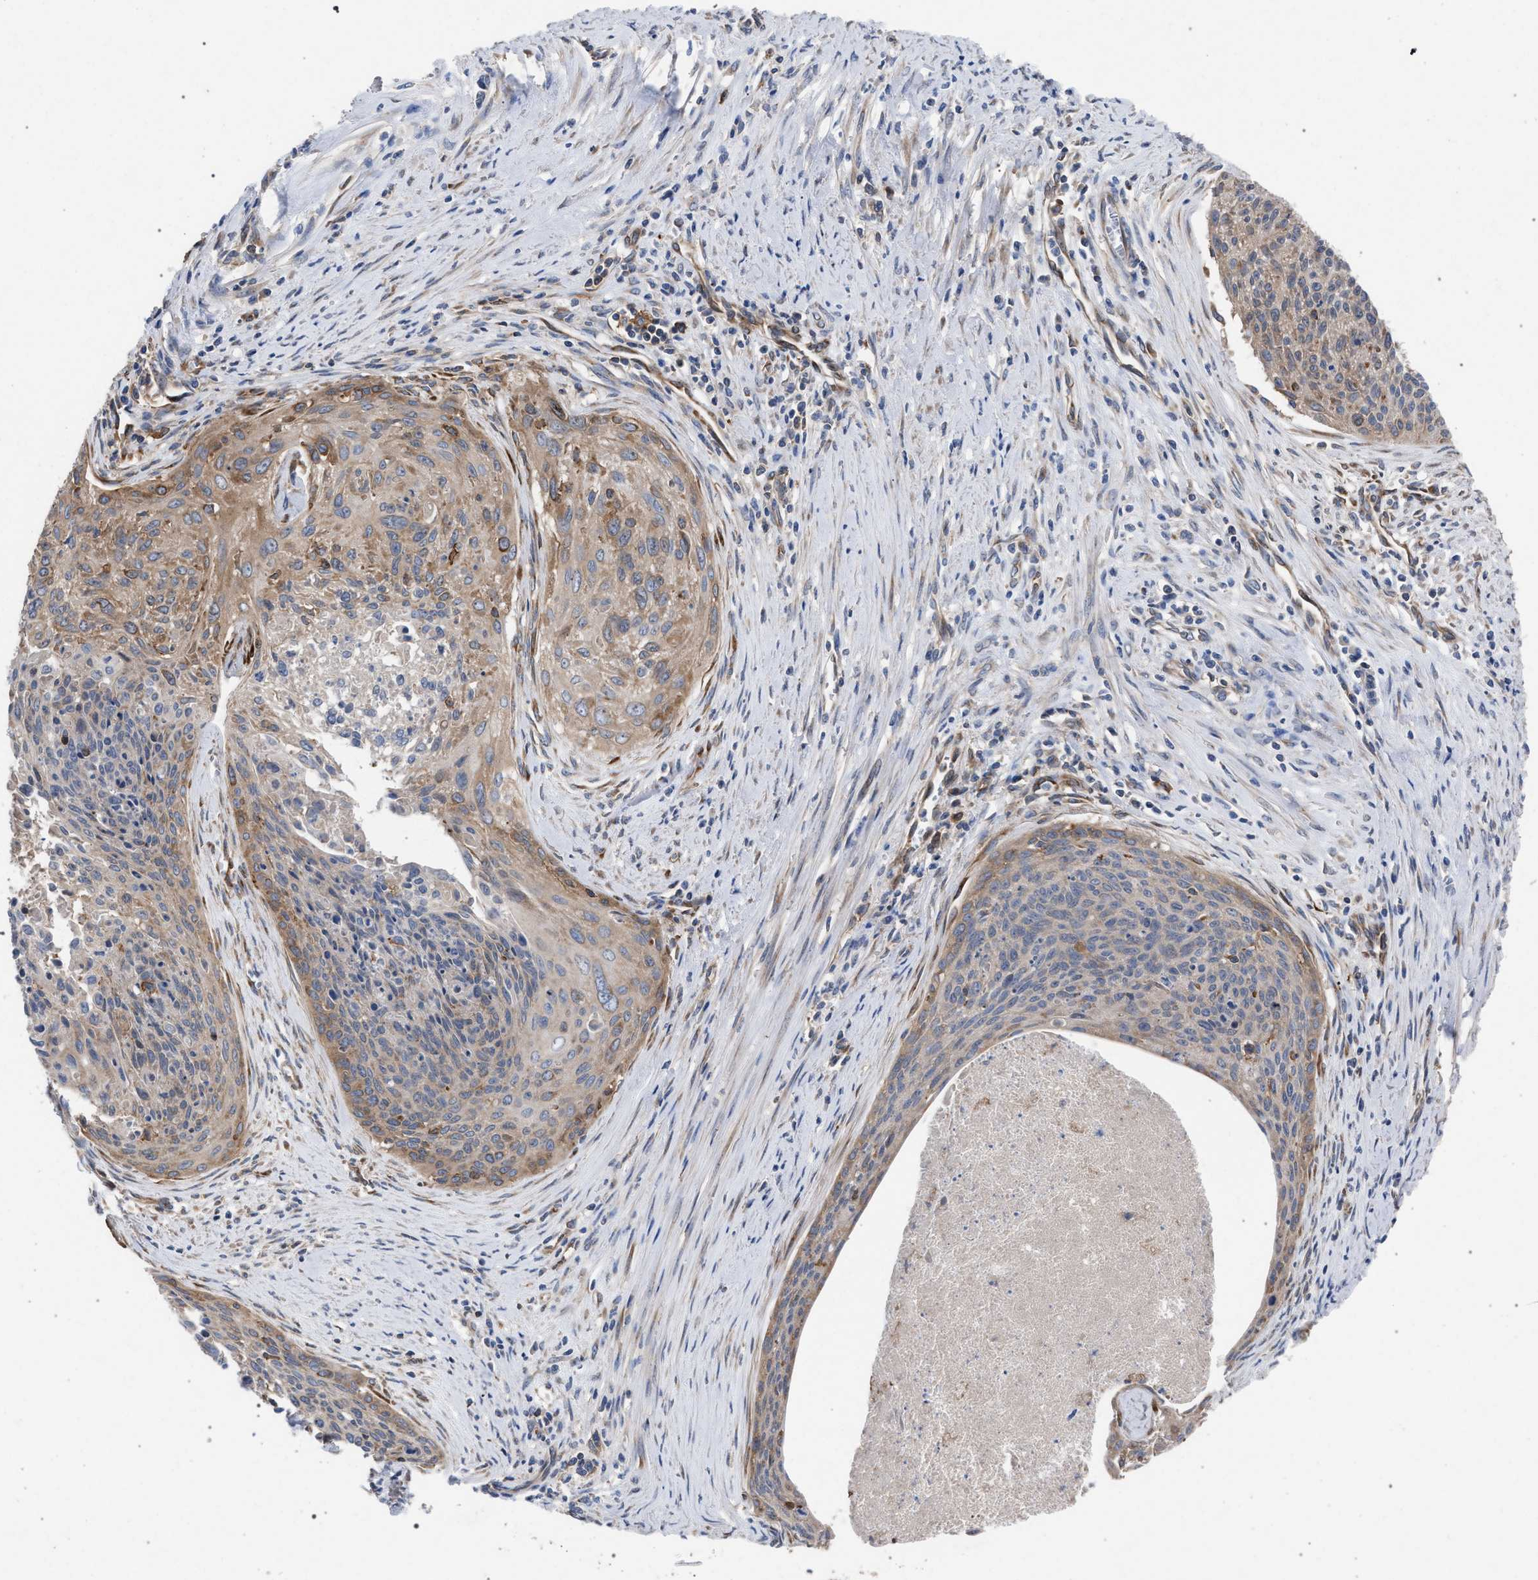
{"staining": {"intensity": "weak", "quantity": "25%-75%", "location": "cytoplasmic/membranous"}, "tissue": "cervical cancer", "cell_type": "Tumor cells", "image_type": "cancer", "snomed": [{"axis": "morphology", "description": "Squamous cell carcinoma, NOS"}, {"axis": "topography", "description": "Cervix"}], "caption": "DAB immunohistochemical staining of human cervical cancer (squamous cell carcinoma) demonstrates weak cytoplasmic/membranous protein positivity in about 25%-75% of tumor cells.", "gene": "CDR2L", "patient": {"sex": "female", "age": 55}}